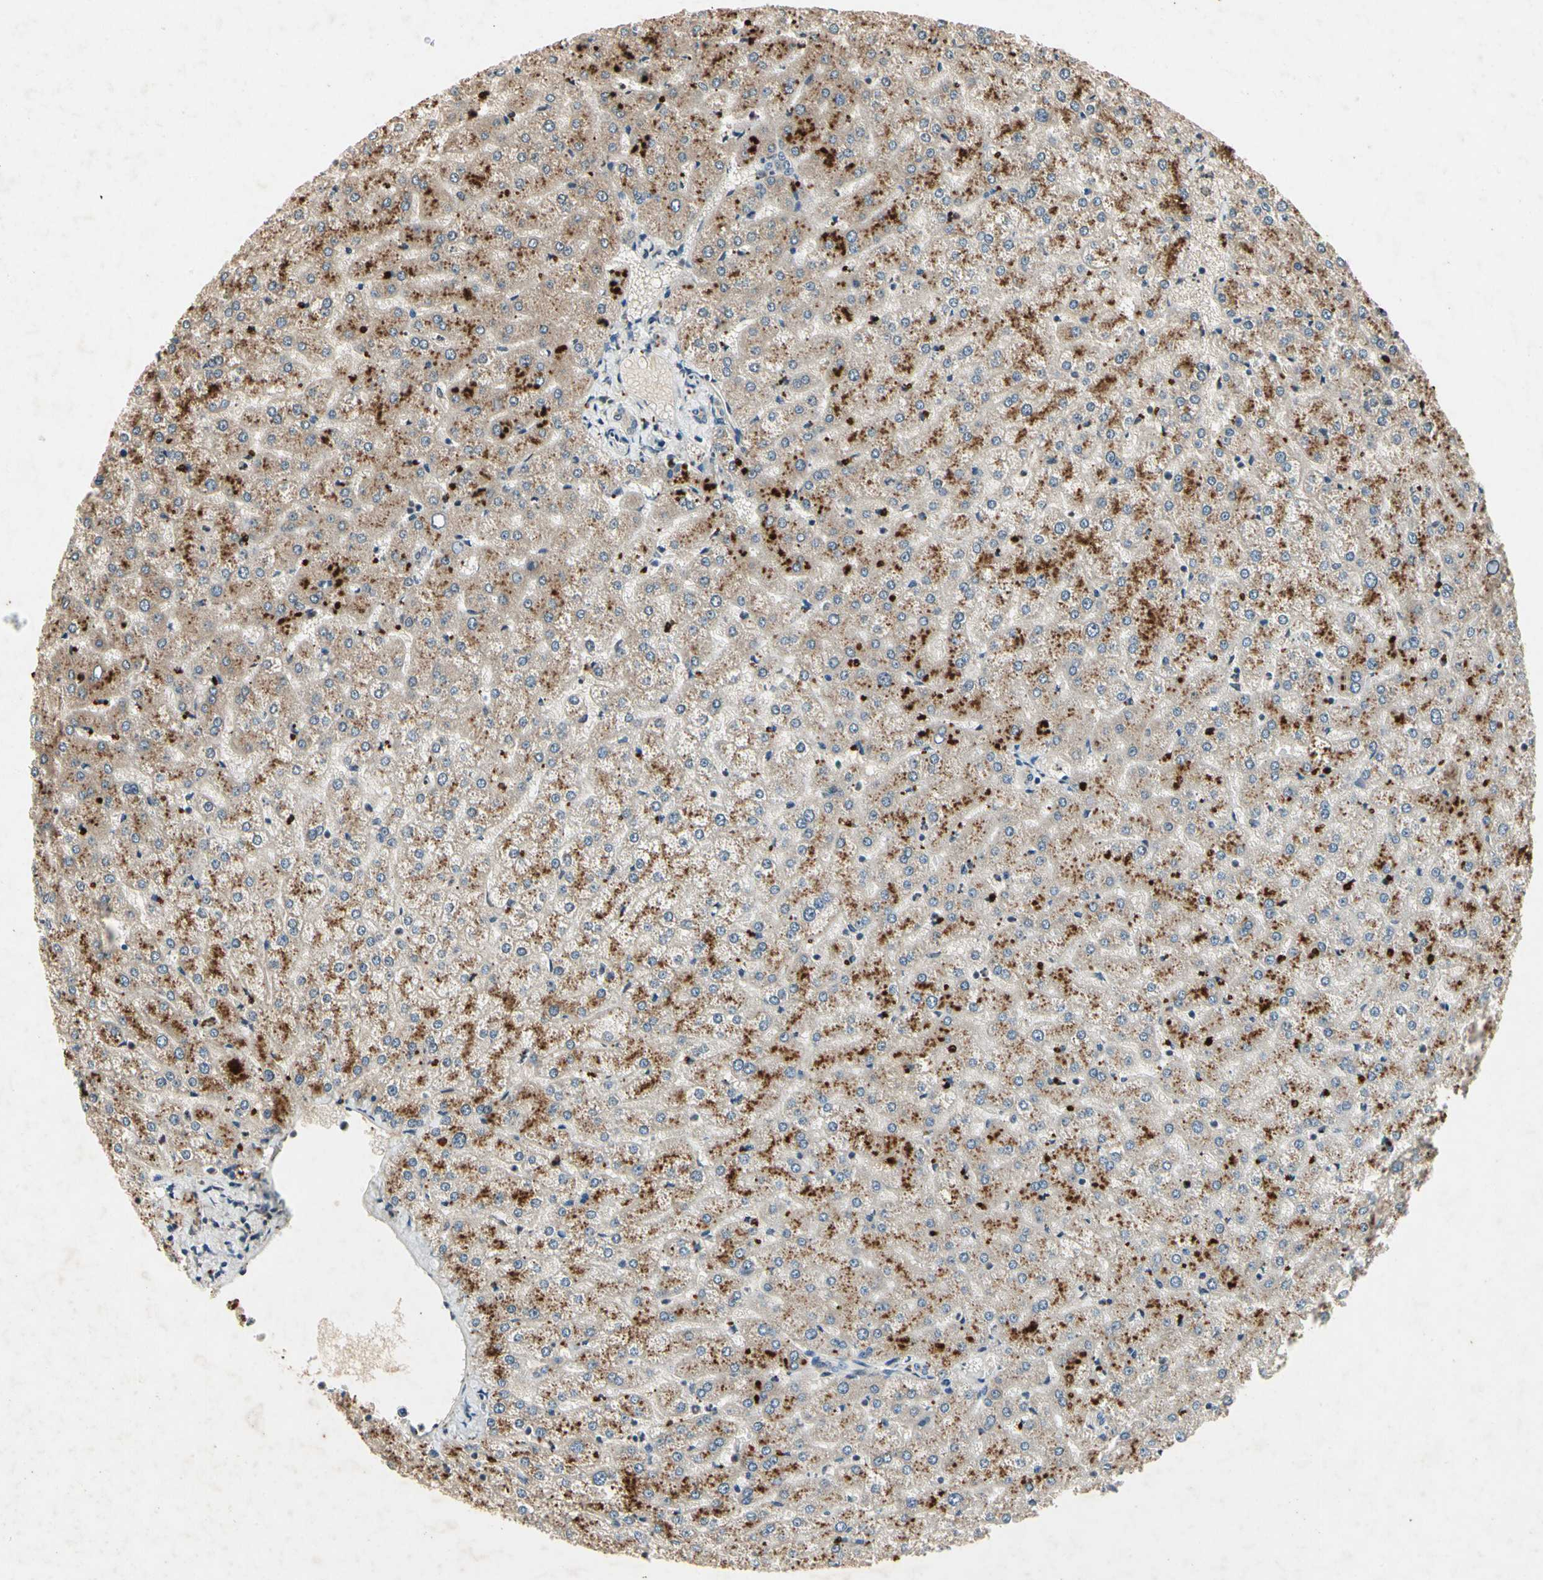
{"staining": {"intensity": "negative", "quantity": "none", "location": "none"}, "tissue": "liver", "cell_type": "Cholangiocytes", "image_type": "normal", "snomed": [{"axis": "morphology", "description": "Normal tissue, NOS"}, {"axis": "topography", "description": "Liver"}], "caption": "Protein analysis of unremarkable liver exhibits no significant positivity in cholangiocytes.", "gene": "DPY19L3", "patient": {"sex": "female", "age": 32}}